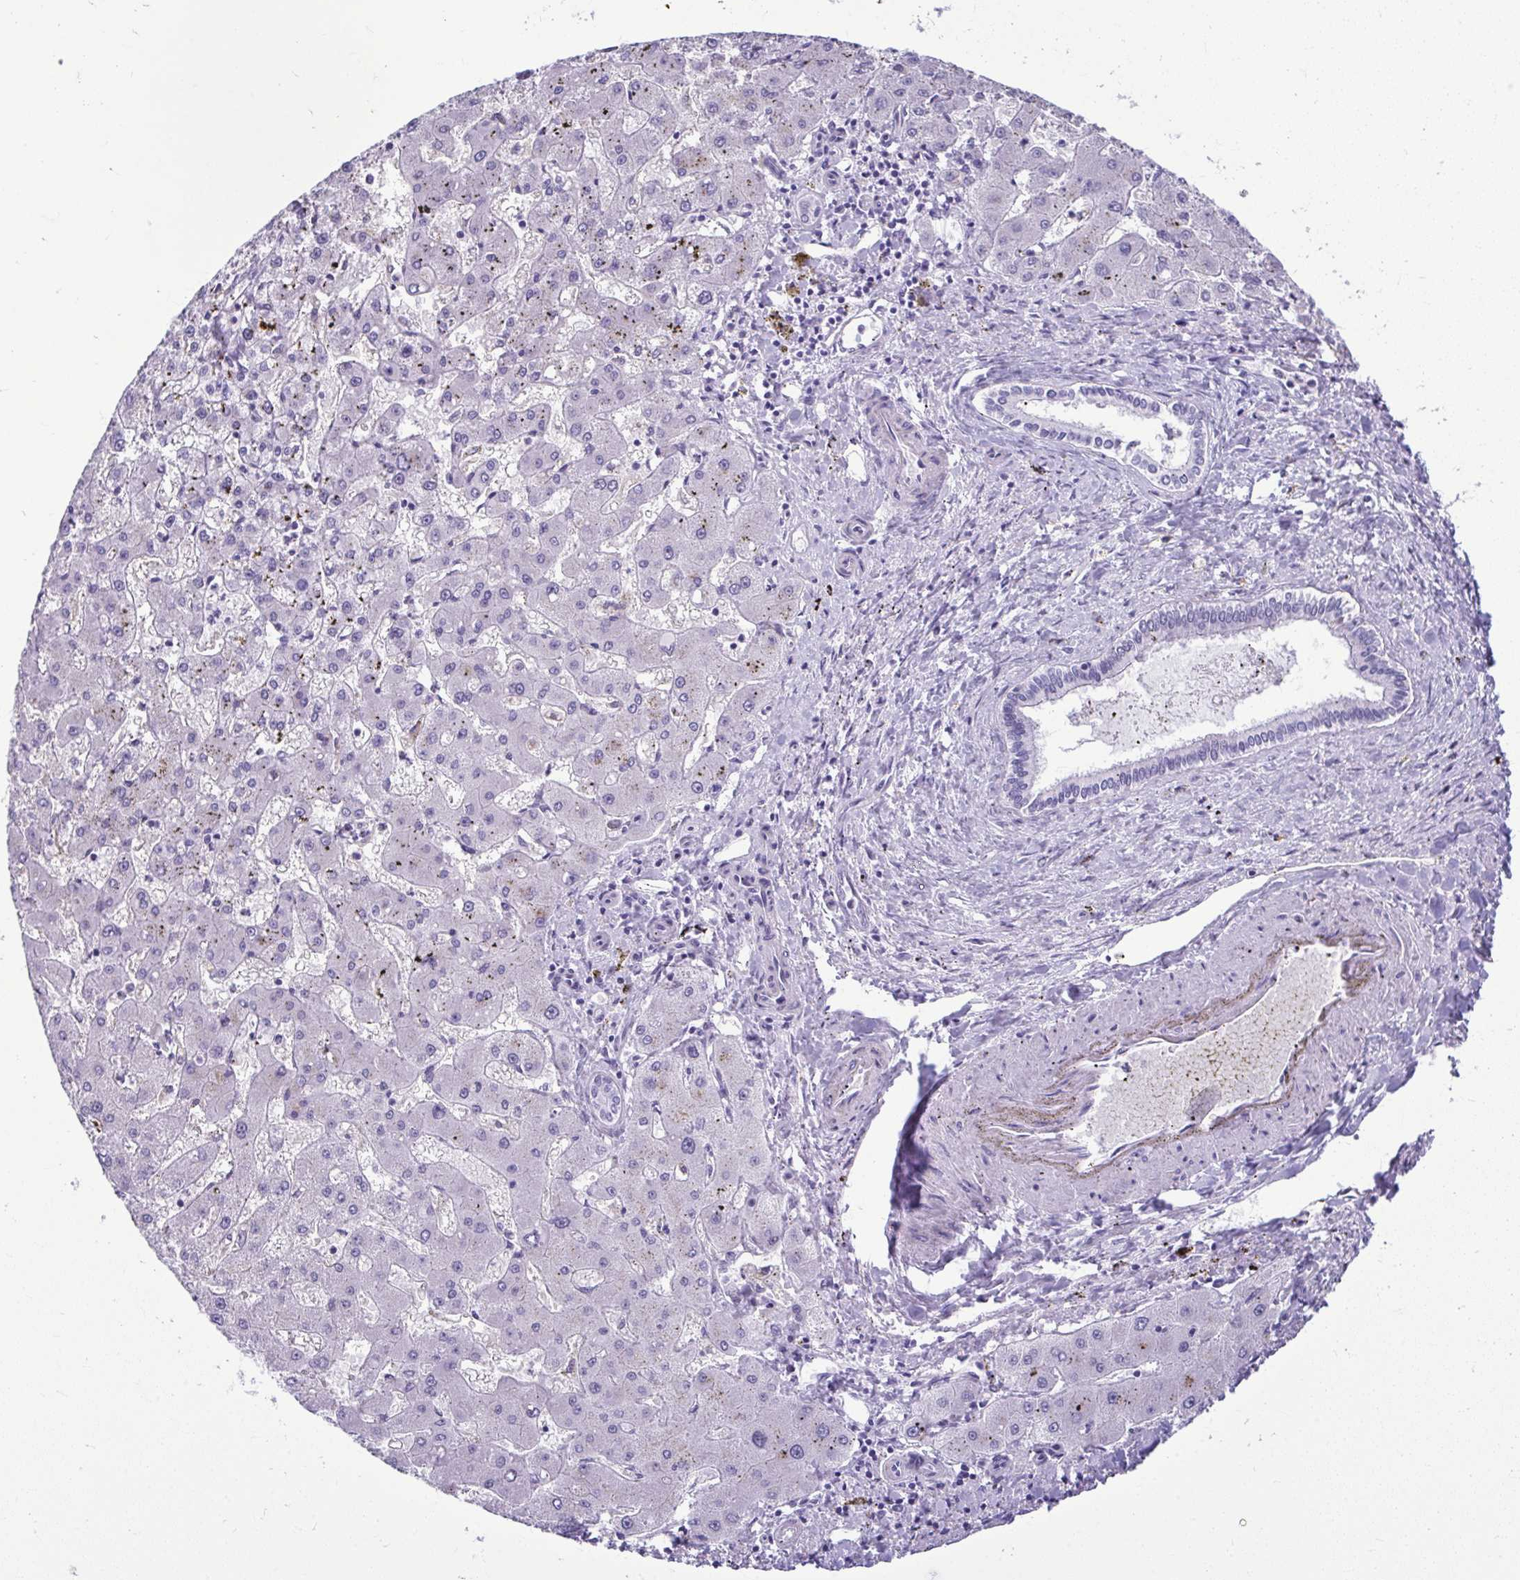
{"staining": {"intensity": "negative", "quantity": "none", "location": "none"}, "tissue": "liver cancer", "cell_type": "Tumor cells", "image_type": "cancer", "snomed": [{"axis": "morphology", "description": "Carcinoma, Hepatocellular, NOS"}, {"axis": "topography", "description": "Liver"}], "caption": "This is an immunohistochemistry (IHC) micrograph of liver cancer. There is no expression in tumor cells.", "gene": "SERPINI1", "patient": {"sex": "male", "age": 67}}